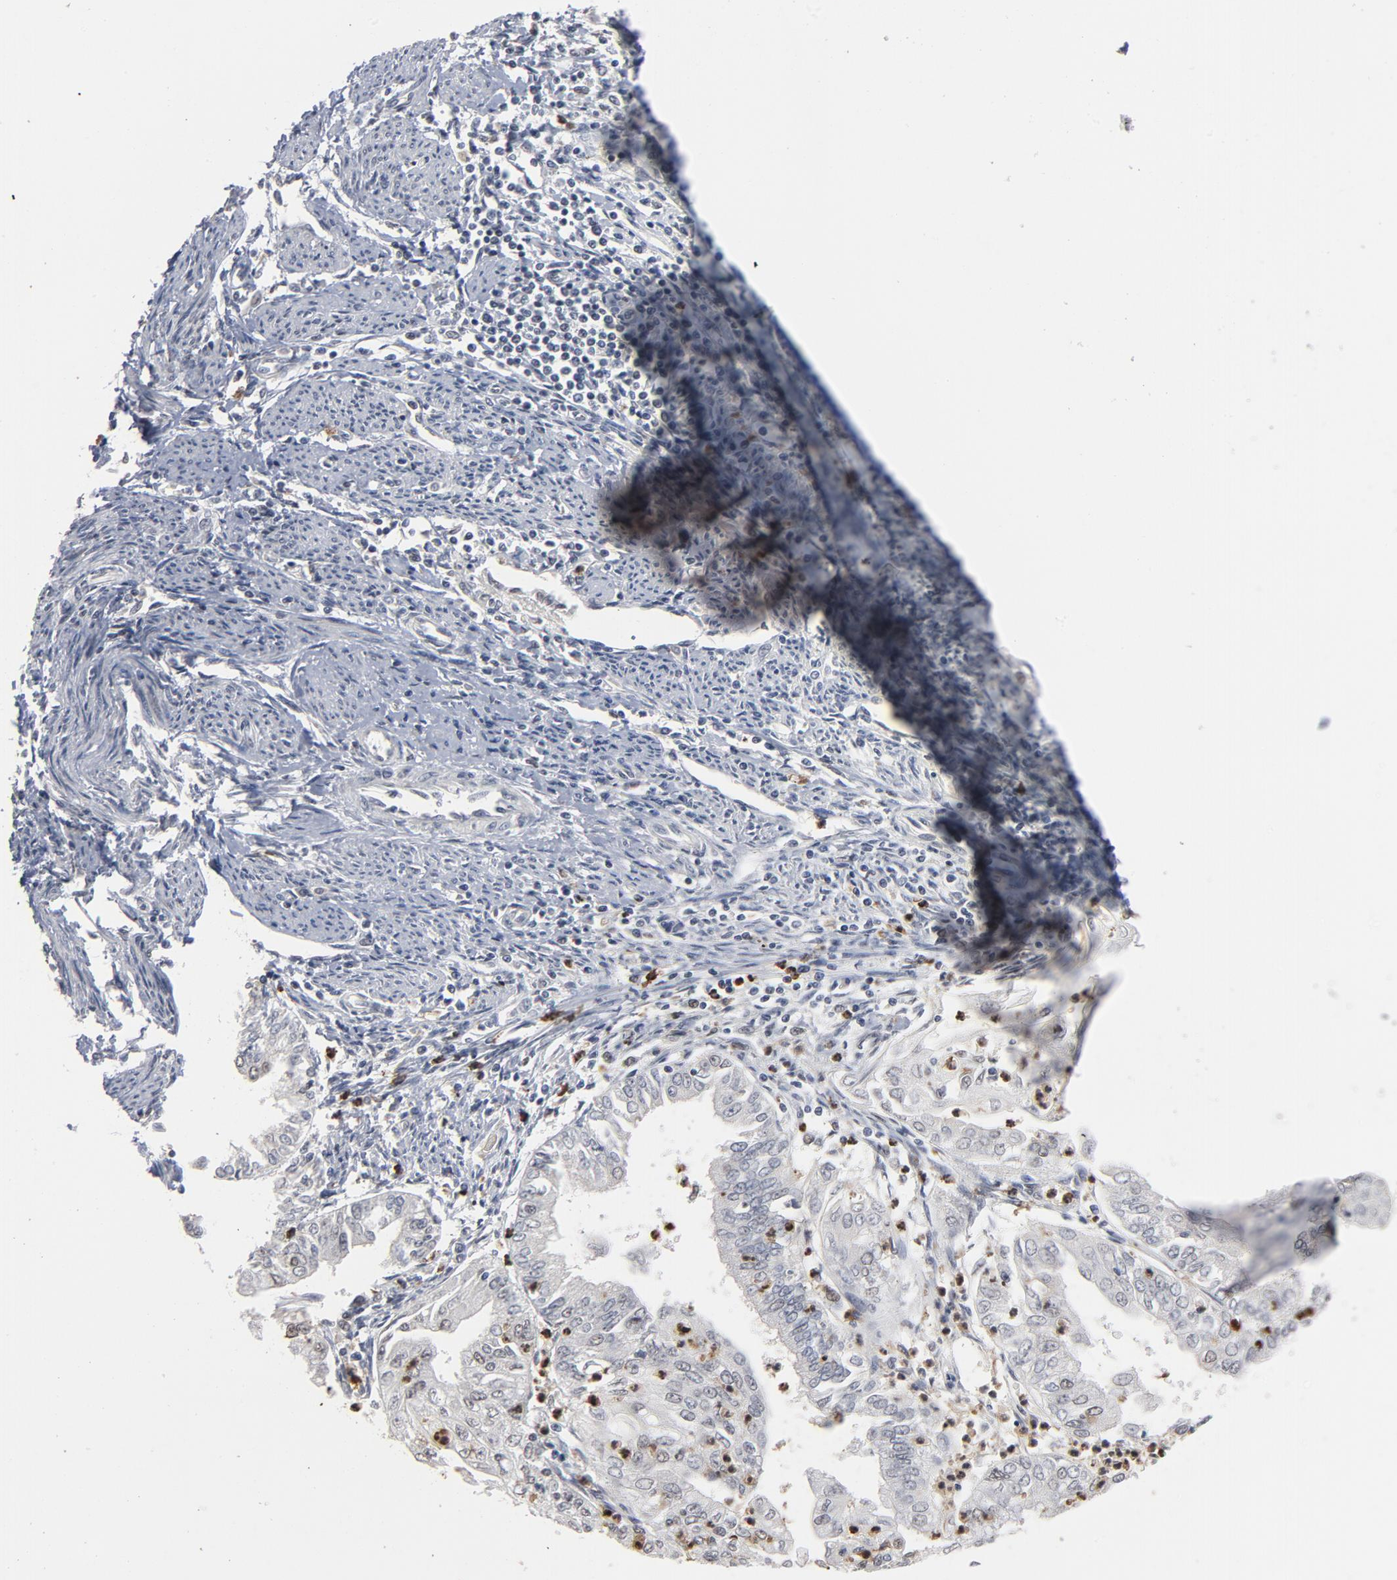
{"staining": {"intensity": "negative", "quantity": "none", "location": "none"}, "tissue": "endometrial cancer", "cell_type": "Tumor cells", "image_type": "cancer", "snomed": [{"axis": "morphology", "description": "Adenocarcinoma, NOS"}, {"axis": "topography", "description": "Endometrium"}], "caption": "The IHC photomicrograph has no significant staining in tumor cells of endometrial cancer tissue.", "gene": "RTL5", "patient": {"sex": "female", "age": 75}}